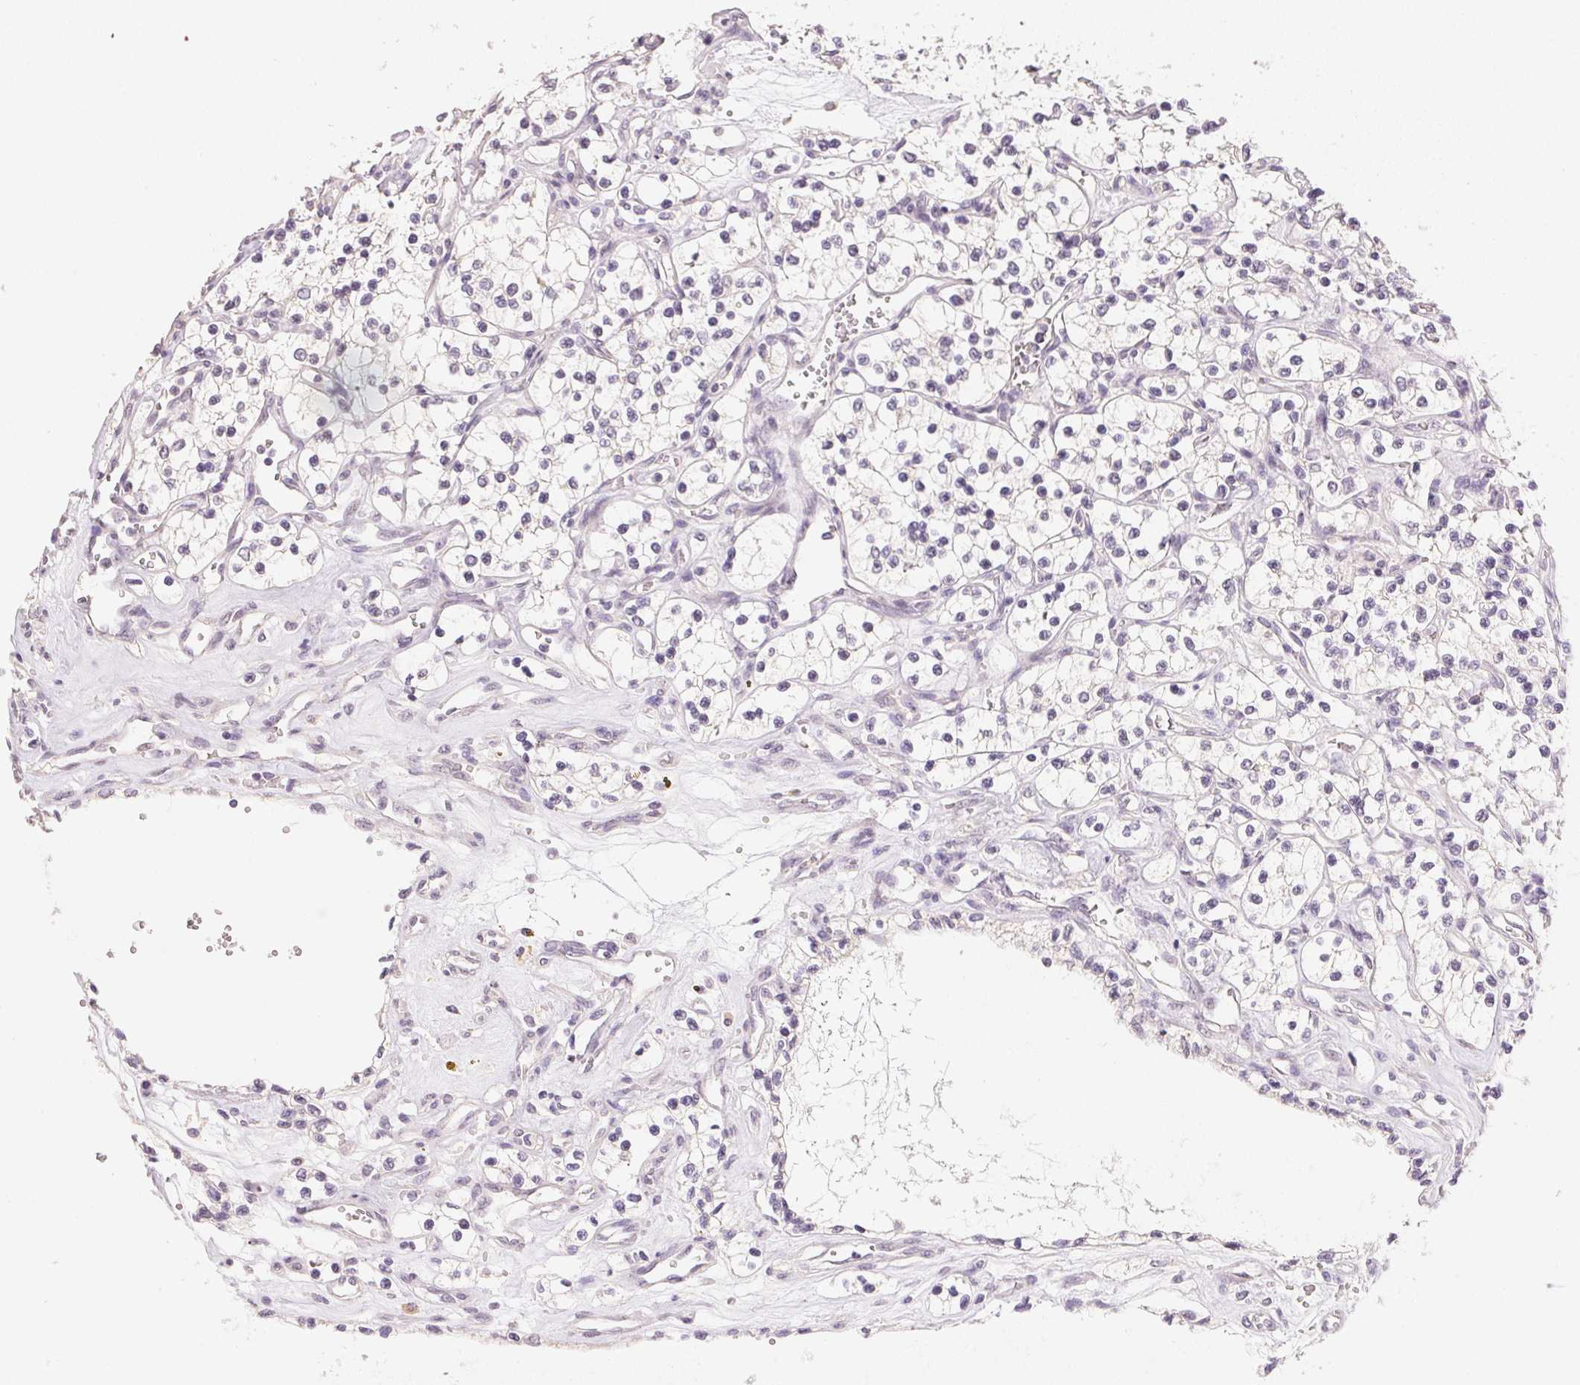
{"staining": {"intensity": "negative", "quantity": "none", "location": "none"}, "tissue": "renal cancer", "cell_type": "Tumor cells", "image_type": "cancer", "snomed": [{"axis": "morphology", "description": "Adenocarcinoma, NOS"}, {"axis": "topography", "description": "Kidney"}], "caption": "The image exhibits no significant positivity in tumor cells of renal cancer.", "gene": "DHCR24", "patient": {"sex": "female", "age": 69}}